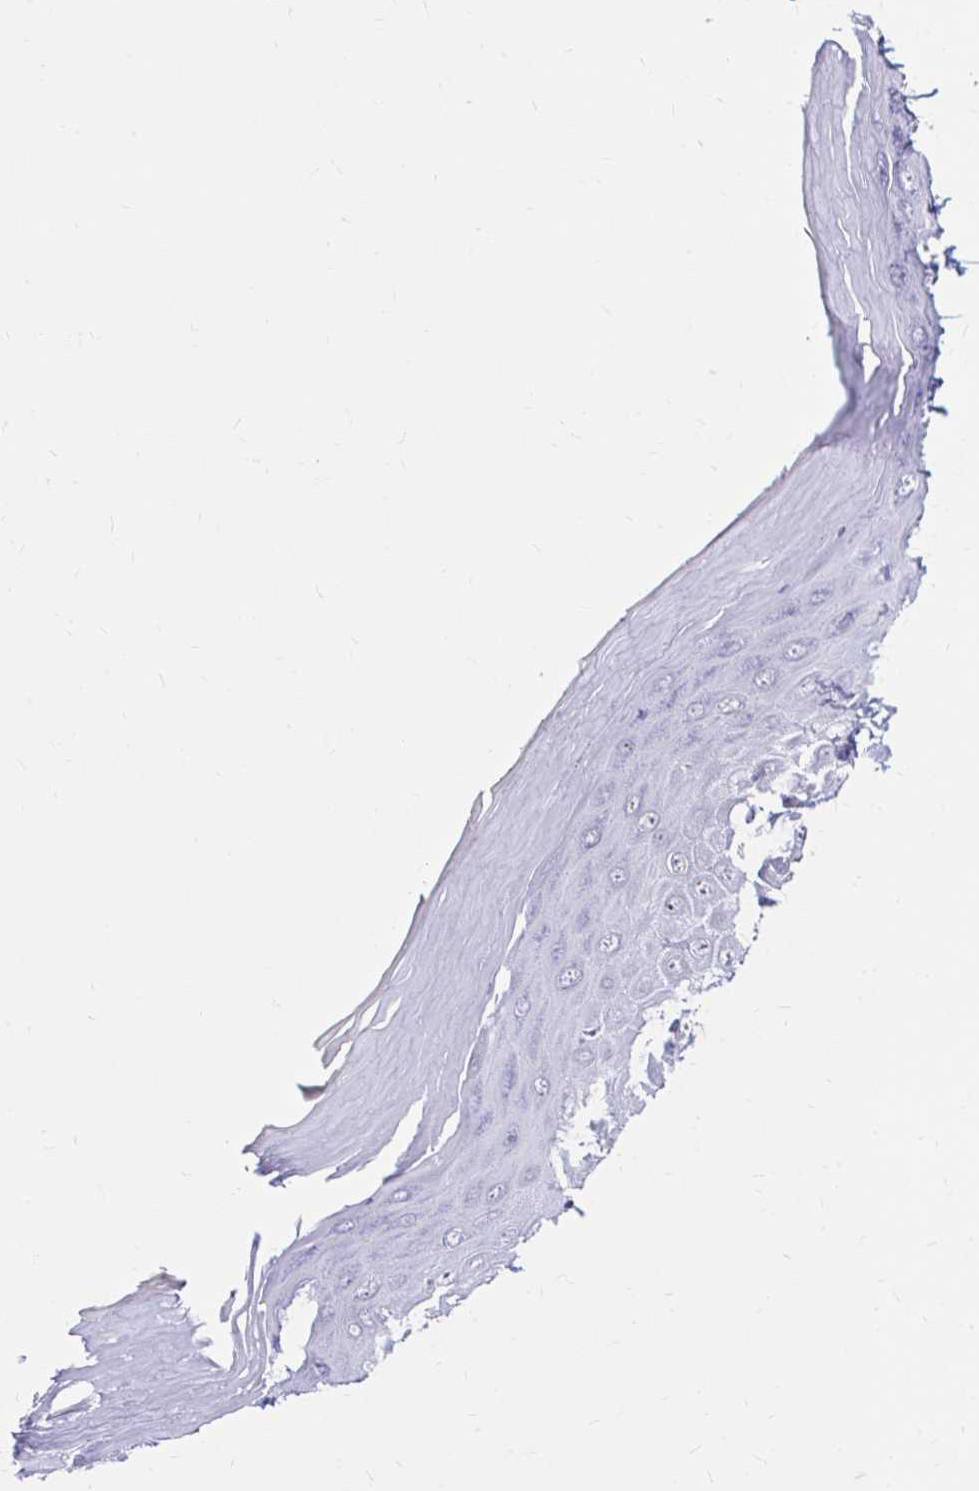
{"staining": {"intensity": "weak", "quantity": "<25%", "location": "cytoplasmic/membranous,nuclear"}, "tissue": "skin", "cell_type": "Epidermal cells", "image_type": "normal", "snomed": [{"axis": "morphology", "description": "Normal tissue, NOS"}, {"axis": "topography", "description": "Anal"}, {"axis": "topography", "description": "Peripheral nerve tissue"}], "caption": "There is no significant positivity in epidermal cells of skin. The staining was performed using DAB to visualize the protein expression in brown, while the nuclei were stained in blue with hematoxylin (Magnification: 20x).", "gene": "GUCY1A1", "patient": {"sex": "male", "age": 78}}